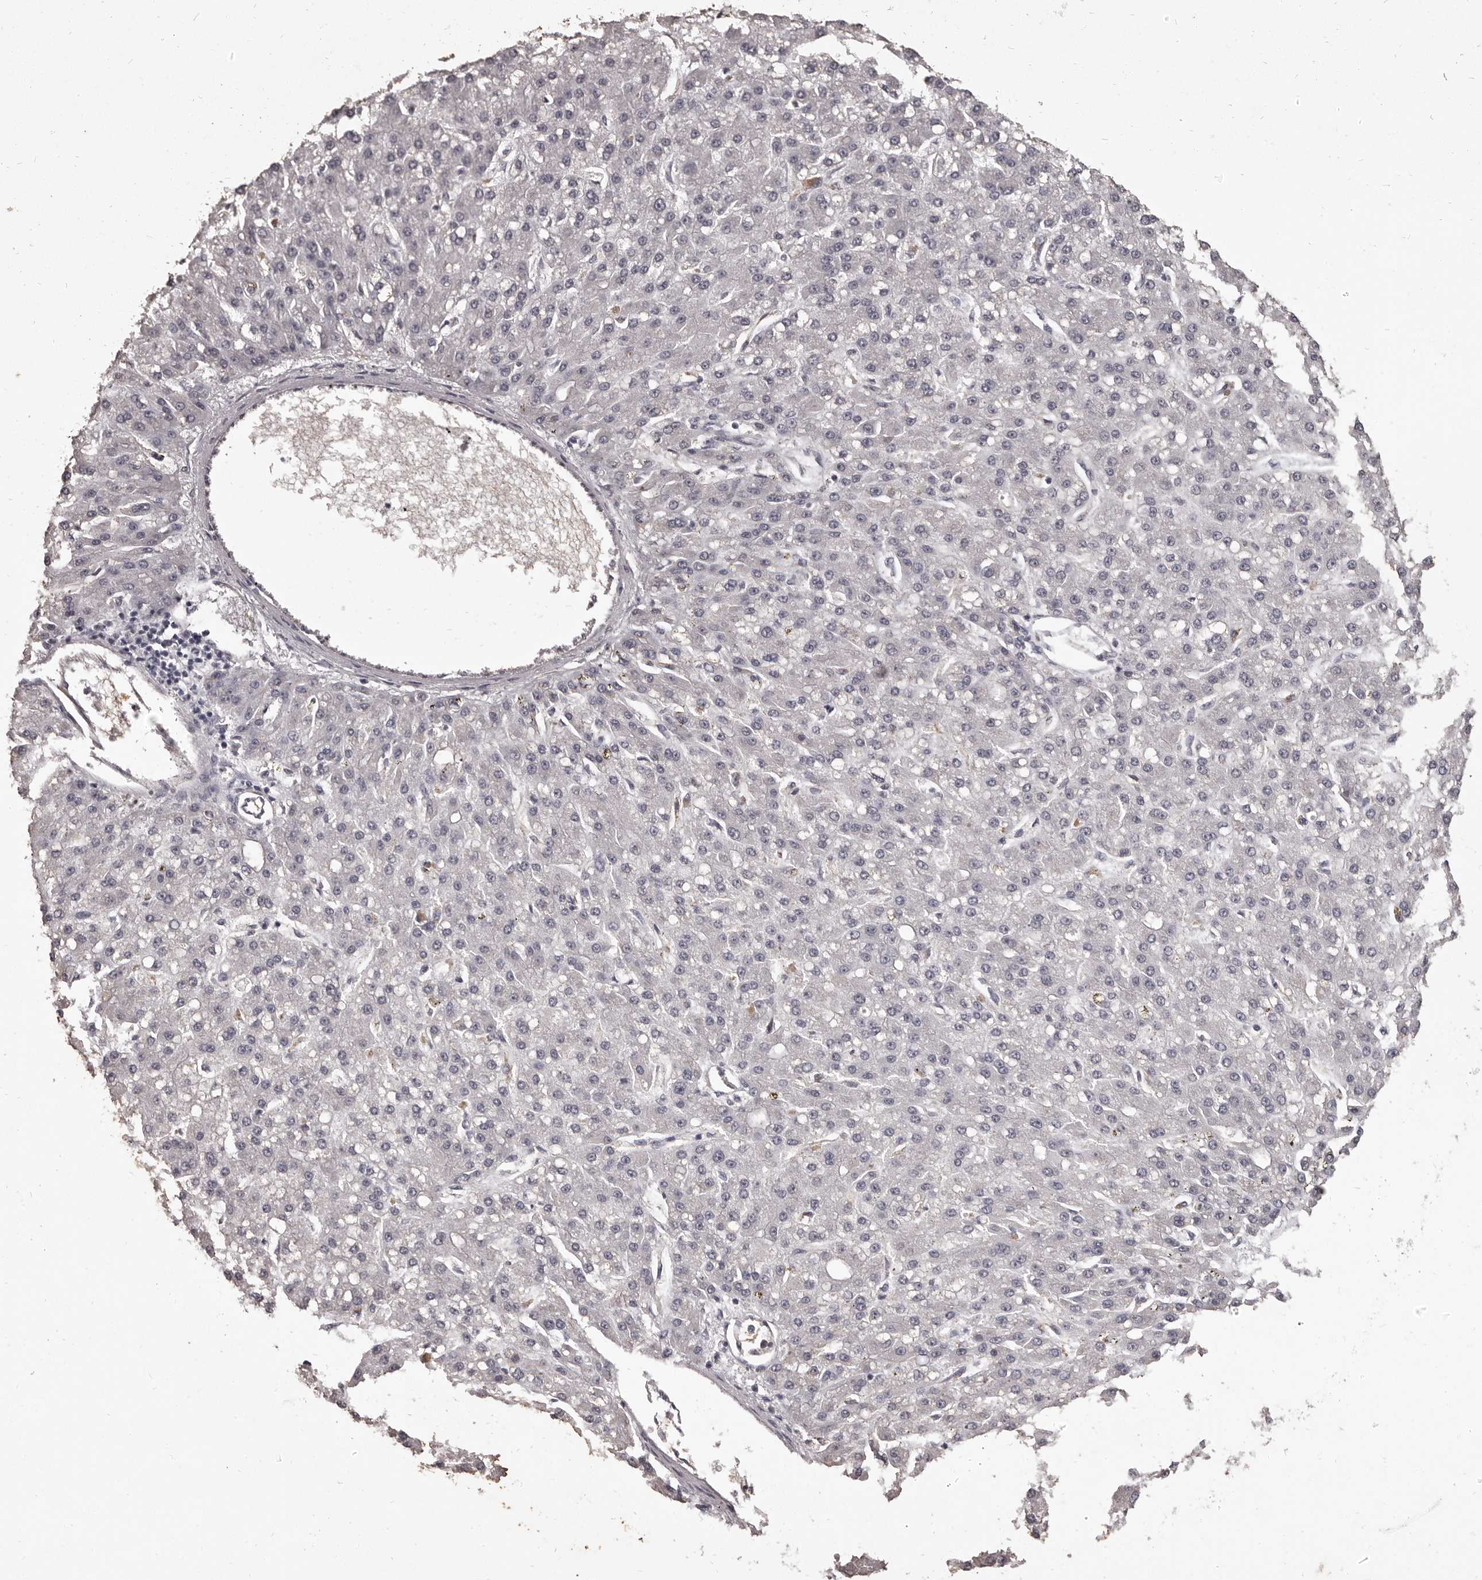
{"staining": {"intensity": "negative", "quantity": "none", "location": "none"}, "tissue": "liver cancer", "cell_type": "Tumor cells", "image_type": "cancer", "snomed": [{"axis": "morphology", "description": "Carcinoma, Hepatocellular, NOS"}, {"axis": "topography", "description": "Liver"}], "caption": "Immunohistochemical staining of human liver hepatocellular carcinoma displays no significant positivity in tumor cells.", "gene": "GPR78", "patient": {"sex": "male", "age": 67}}